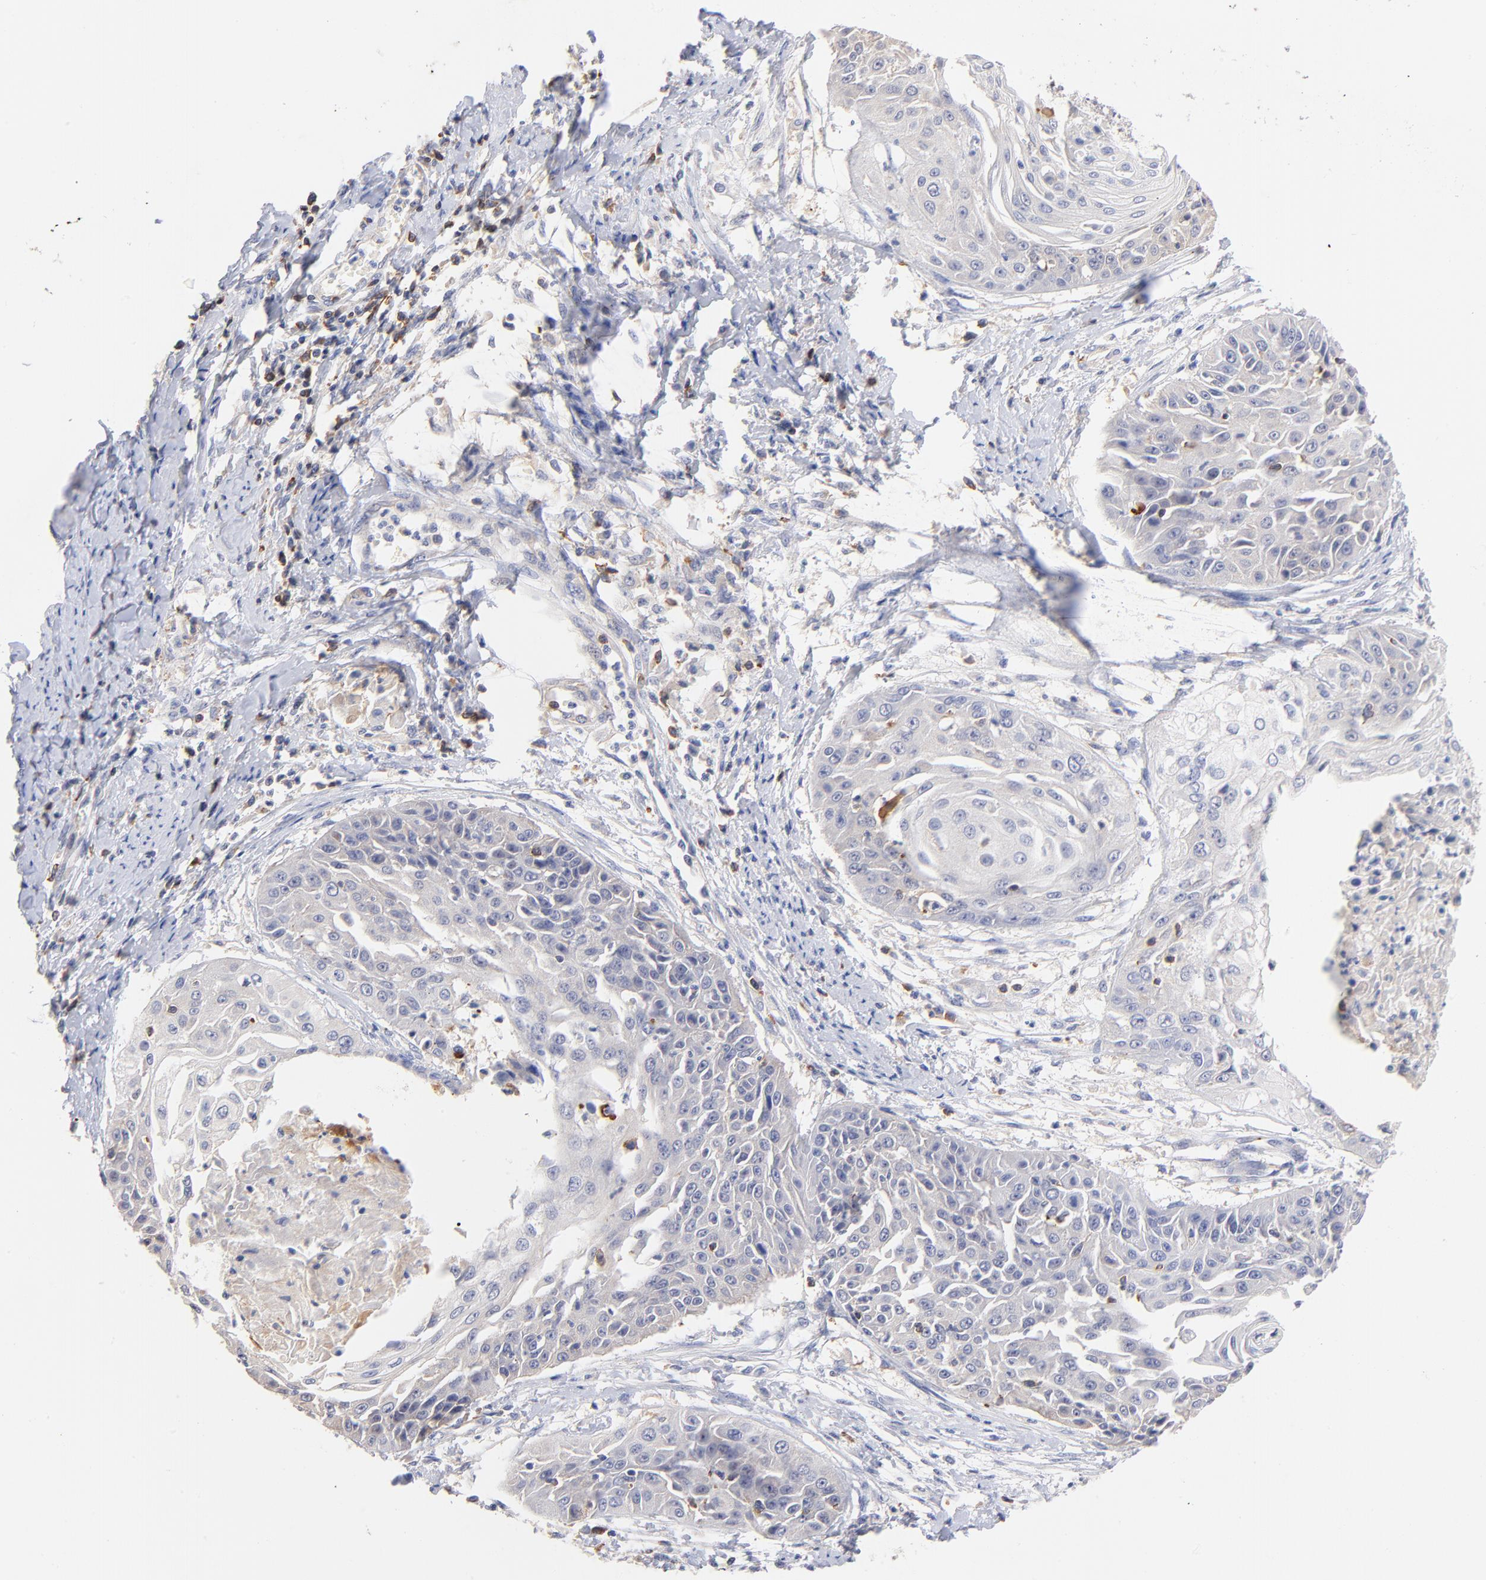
{"staining": {"intensity": "negative", "quantity": "none", "location": "none"}, "tissue": "cervical cancer", "cell_type": "Tumor cells", "image_type": "cancer", "snomed": [{"axis": "morphology", "description": "Squamous cell carcinoma, NOS"}, {"axis": "topography", "description": "Cervix"}], "caption": "The image shows no staining of tumor cells in cervical squamous cell carcinoma.", "gene": "KREMEN2", "patient": {"sex": "female", "age": 64}}